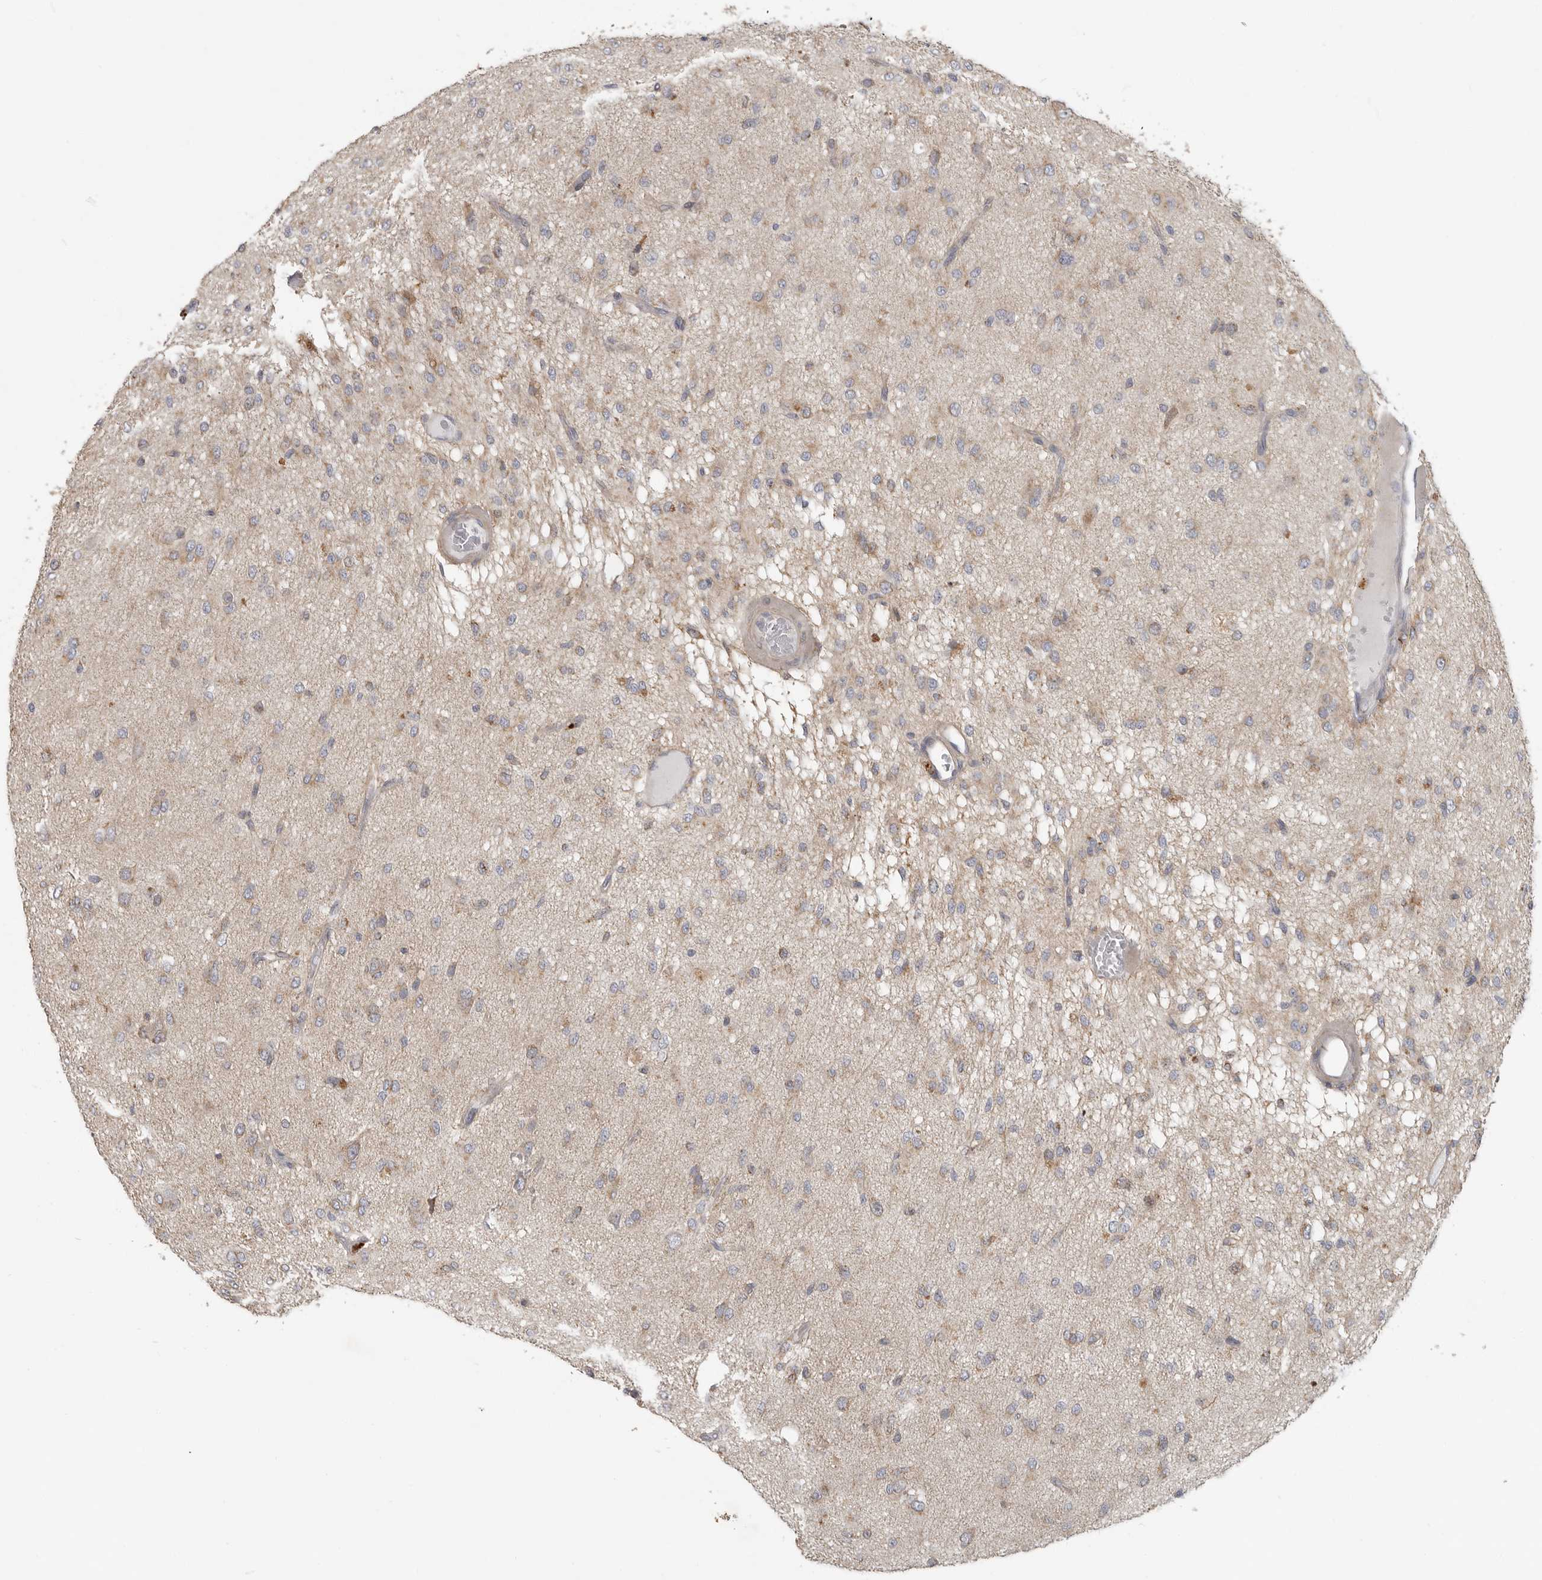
{"staining": {"intensity": "weak", "quantity": "25%-75%", "location": "cytoplasmic/membranous"}, "tissue": "glioma", "cell_type": "Tumor cells", "image_type": "cancer", "snomed": [{"axis": "morphology", "description": "Glioma, malignant, High grade"}, {"axis": "topography", "description": "Brain"}], "caption": "Malignant glioma (high-grade) stained with IHC exhibits weak cytoplasmic/membranous staining in about 25%-75% of tumor cells. (DAB = brown stain, brightfield microscopy at high magnification).", "gene": "UNK", "patient": {"sex": "female", "age": 59}}